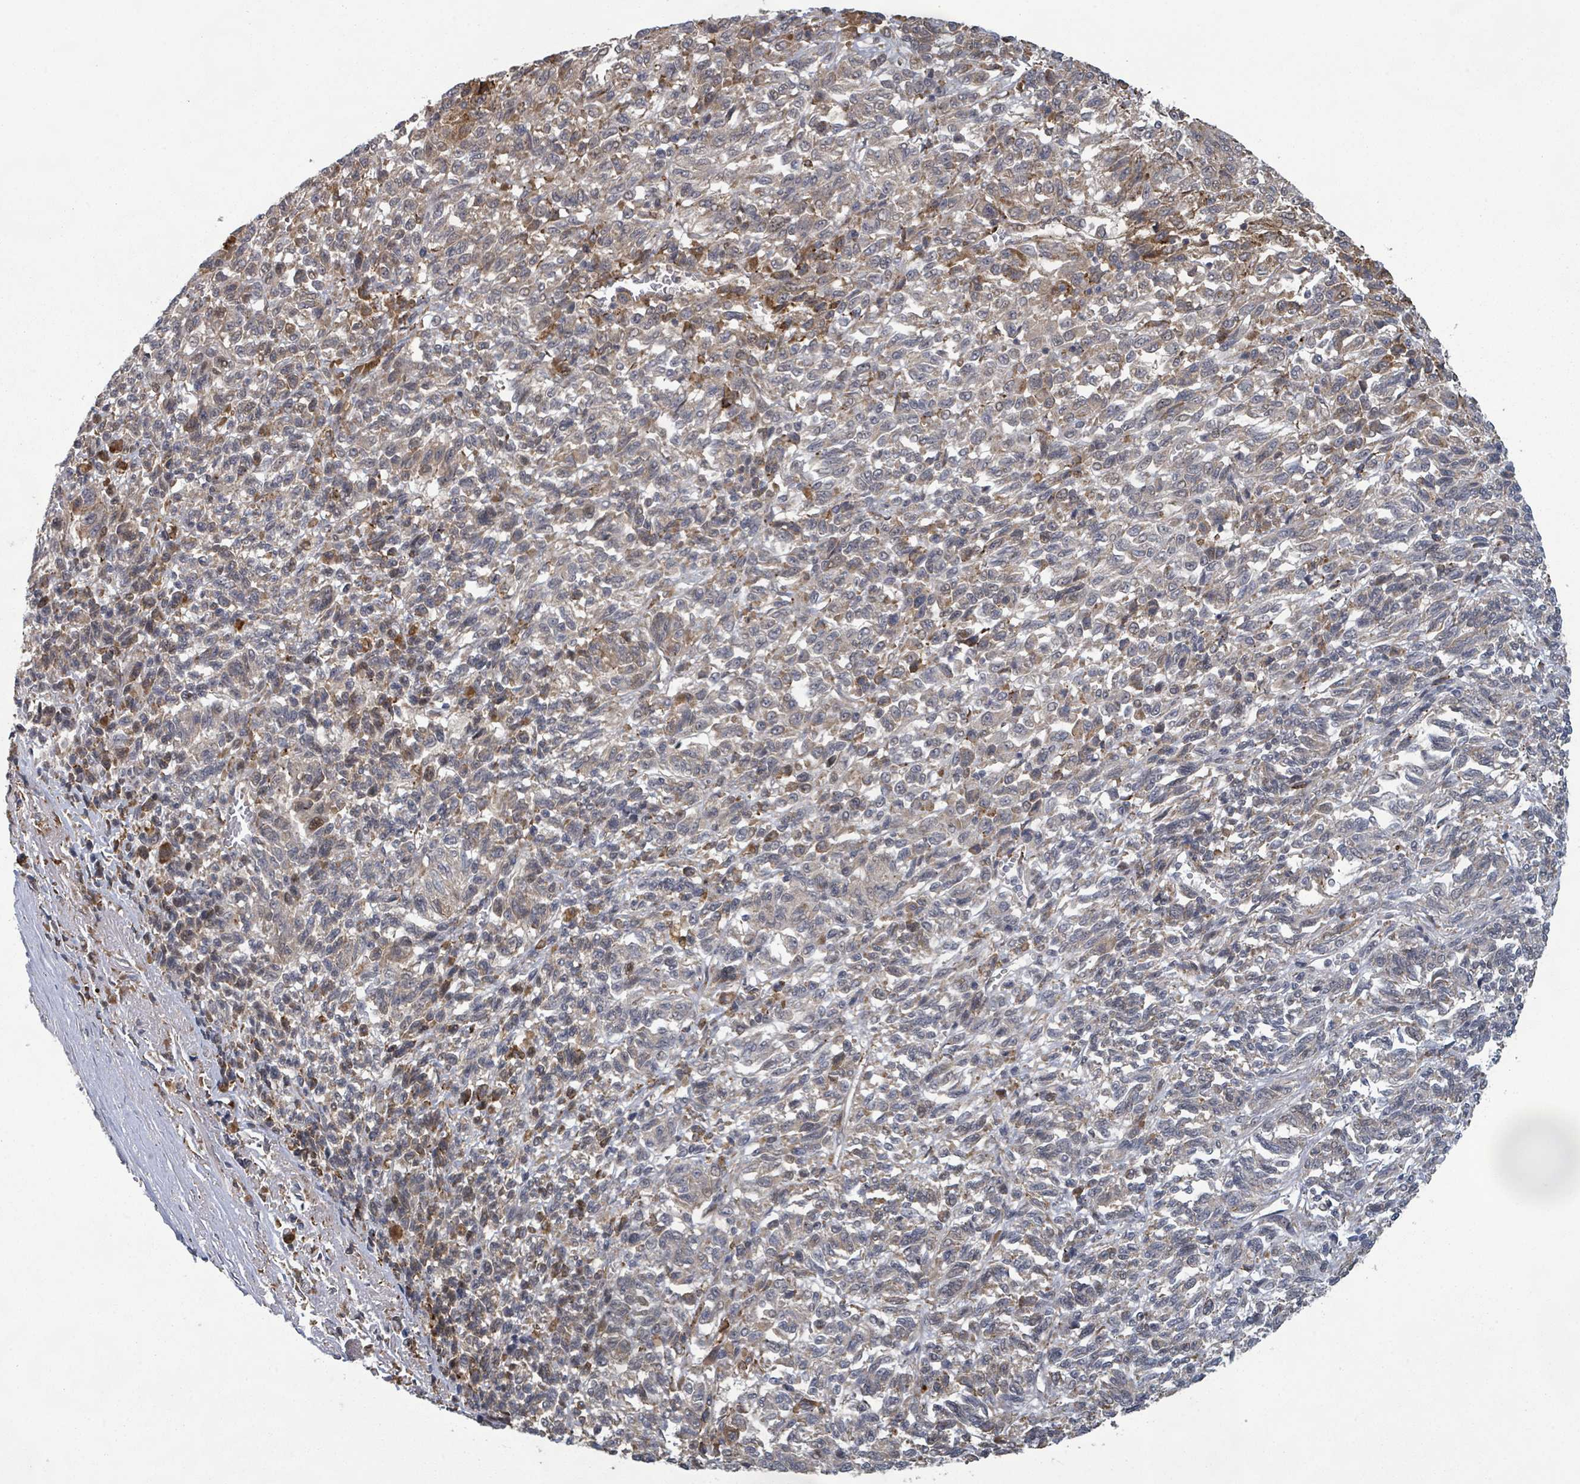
{"staining": {"intensity": "weak", "quantity": "<25%", "location": "cytoplasmic/membranous"}, "tissue": "melanoma", "cell_type": "Tumor cells", "image_type": "cancer", "snomed": [{"axis": "morphology", "description": "Malignant melanoma, Metastatic site"}, {"axis": "topography", "description": "Lung"}], "caption": "Immunohistochemistry (IHC) image of neoplastic tissue: malignant melanoma (metastatic site) stained with DAB displays no significant protein positivity in tumor cells.", "gene": "SHROOM2", "patient": {"sex": "male", "age": 64}}